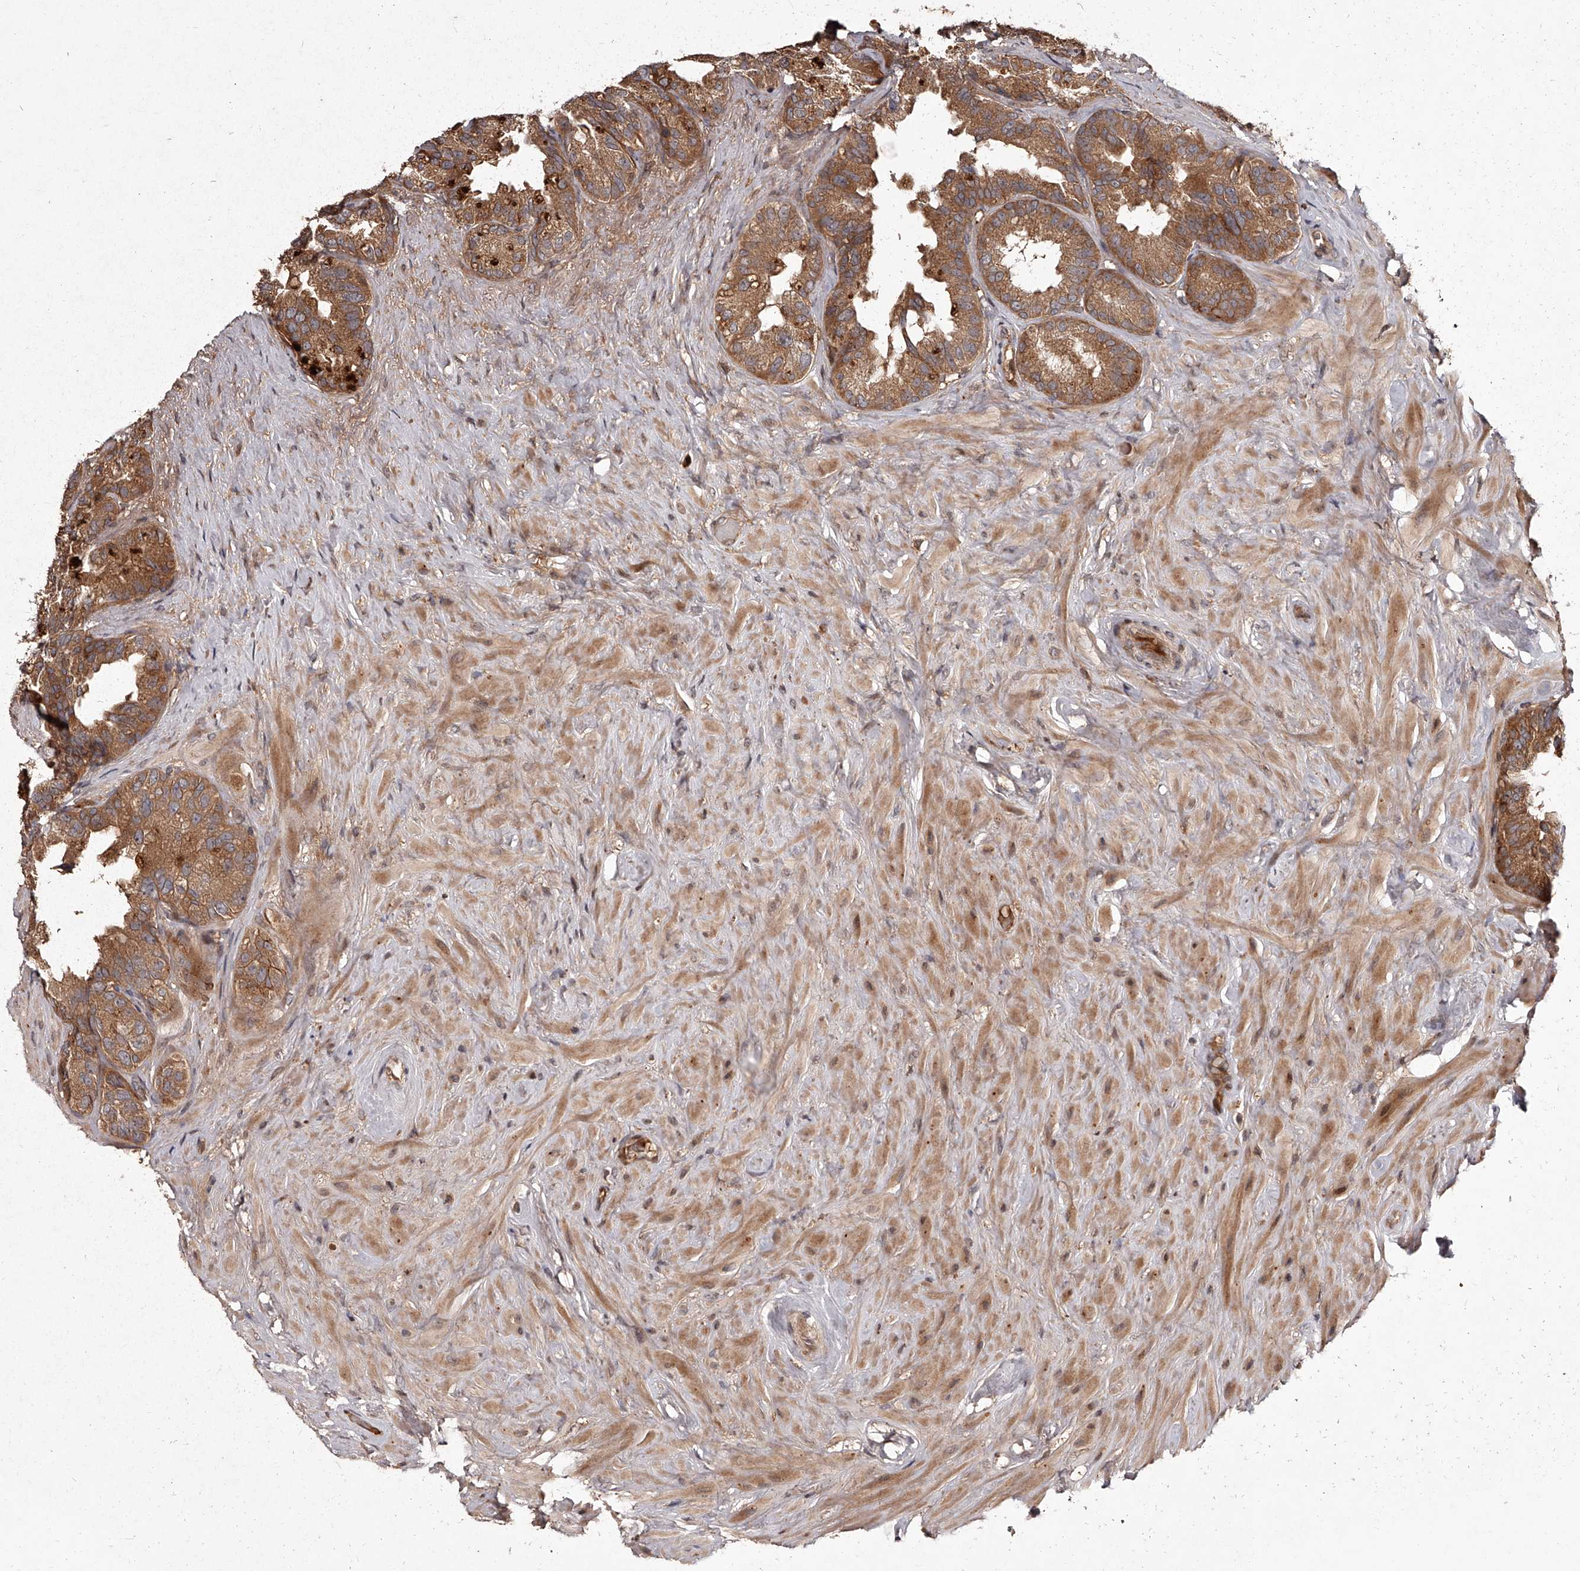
{"staining": {"intensity": "moderate", "quantity": ">75%", "location": "cytoplasmic/membranous"}, "tissue": "seminal vesicle", "cell_type": "Glandular cells", "image_type": "normal", "snomed": [{"axis": "morphology", "description": "Normal tissue, NOS"}, {"axis": "topography", "description": "Seminal veicle"}], "caption": "DAB (3,3'-diaminobenzidine) immunohistochemical staining of unremarkable human seminal vesicle demonstrates moderate cytoplasmic/membranous protein positivity in about >75% of glandular cells.", "gene": "CRYZL1", "patient": {"sex": "male", "age": 80}}